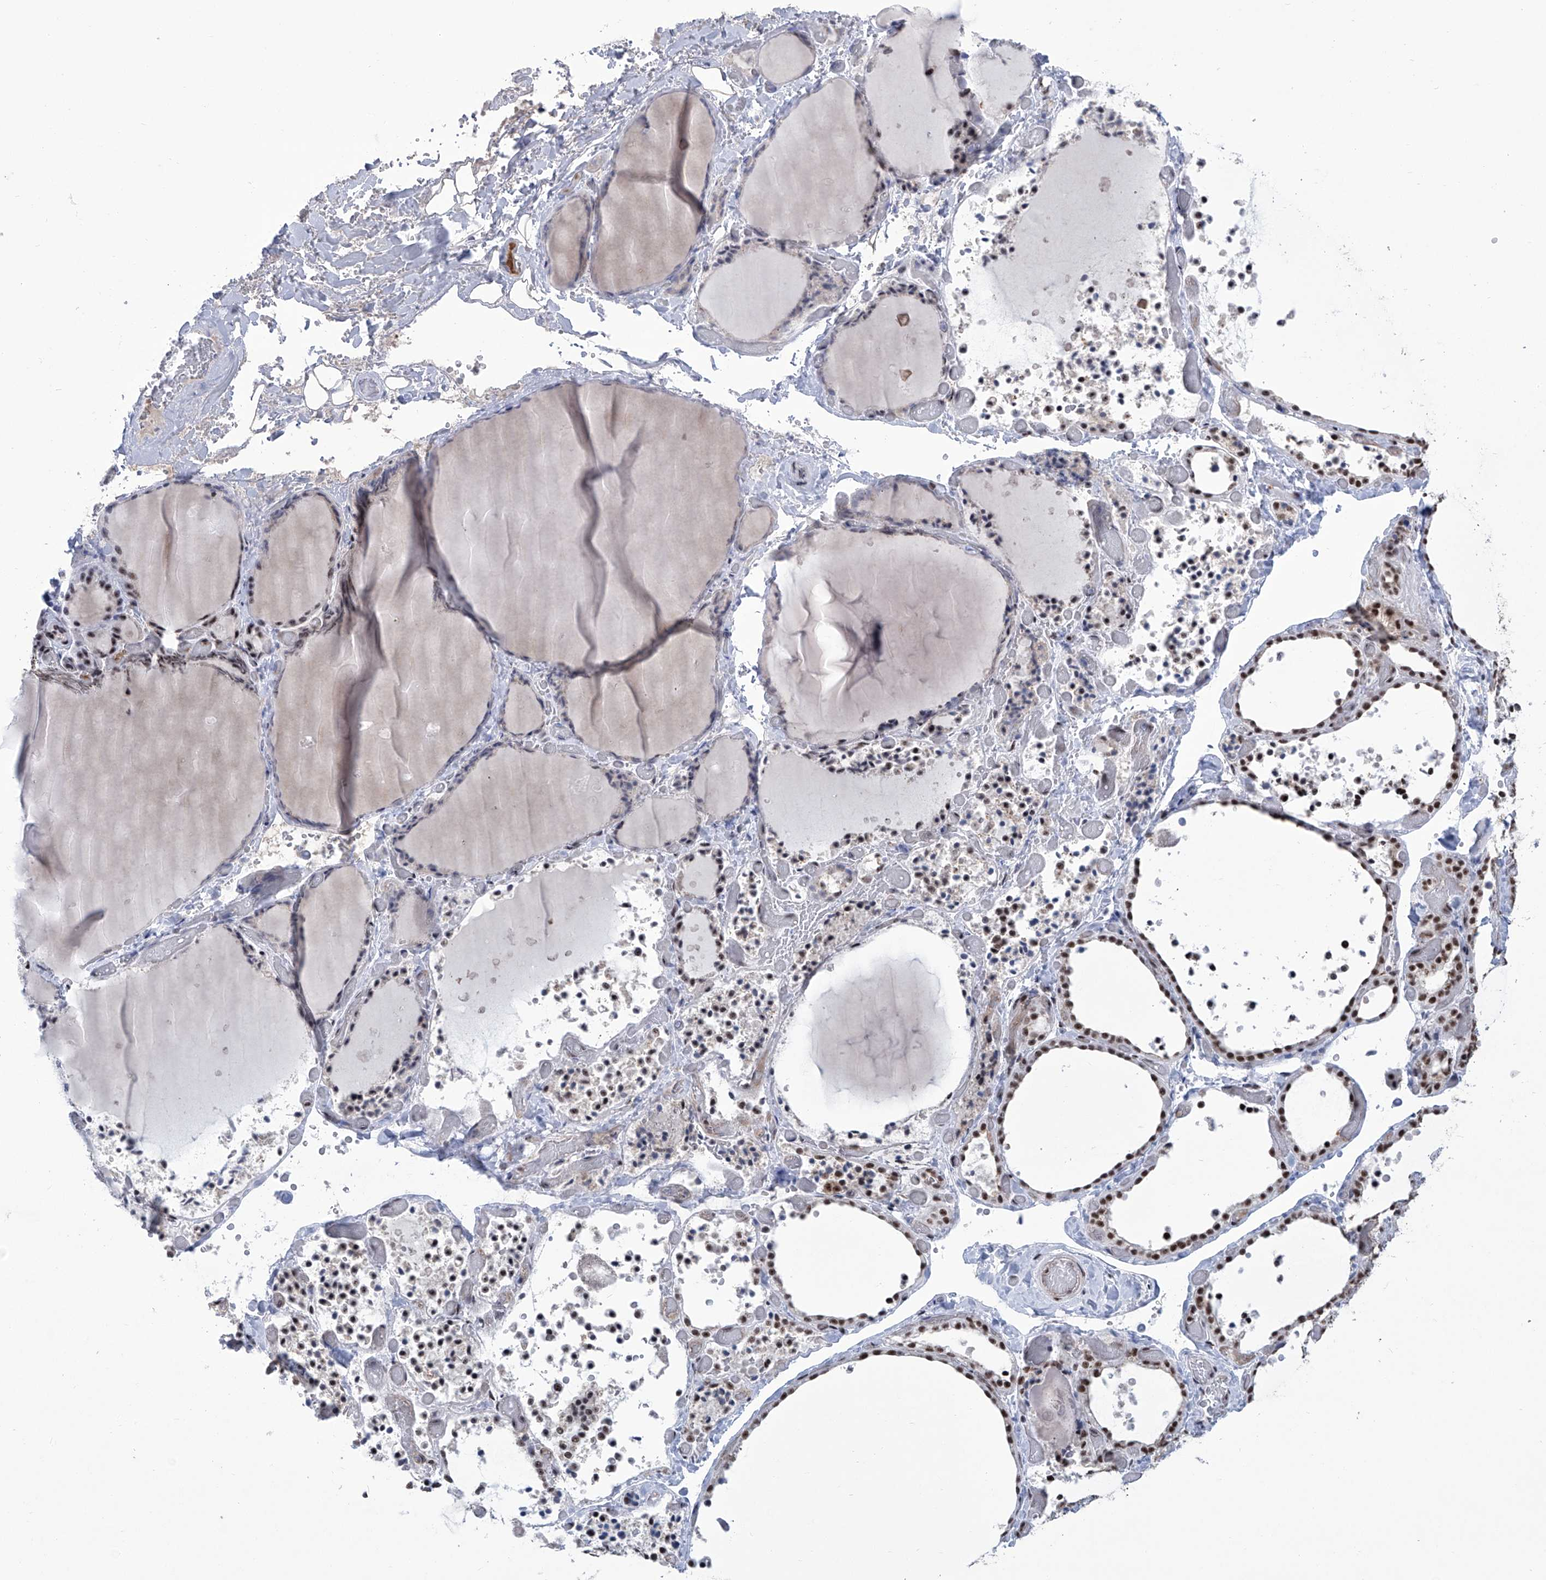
{"staining": {"intensity": "strong", "quantity": "25%-75%", "location": "nuclear"}, "tissue": "thyroid gland", "cell_type": "Glandular cells", "image_type": "normal", "snomed": [{"axis": "morphology", "description": "Normal tissue, NOS"}, {"axis": "topography", "description": "Thyroid gland"}], "caption": "A photomicrograph showing strong nuclear expression in about 25%-75% of glandular cells in unremarkable thyroid gland, as visualized by brown immunohistochemical staining.", "gene": "FBXL4", "patient": {"sex": "female", "age": 44}}